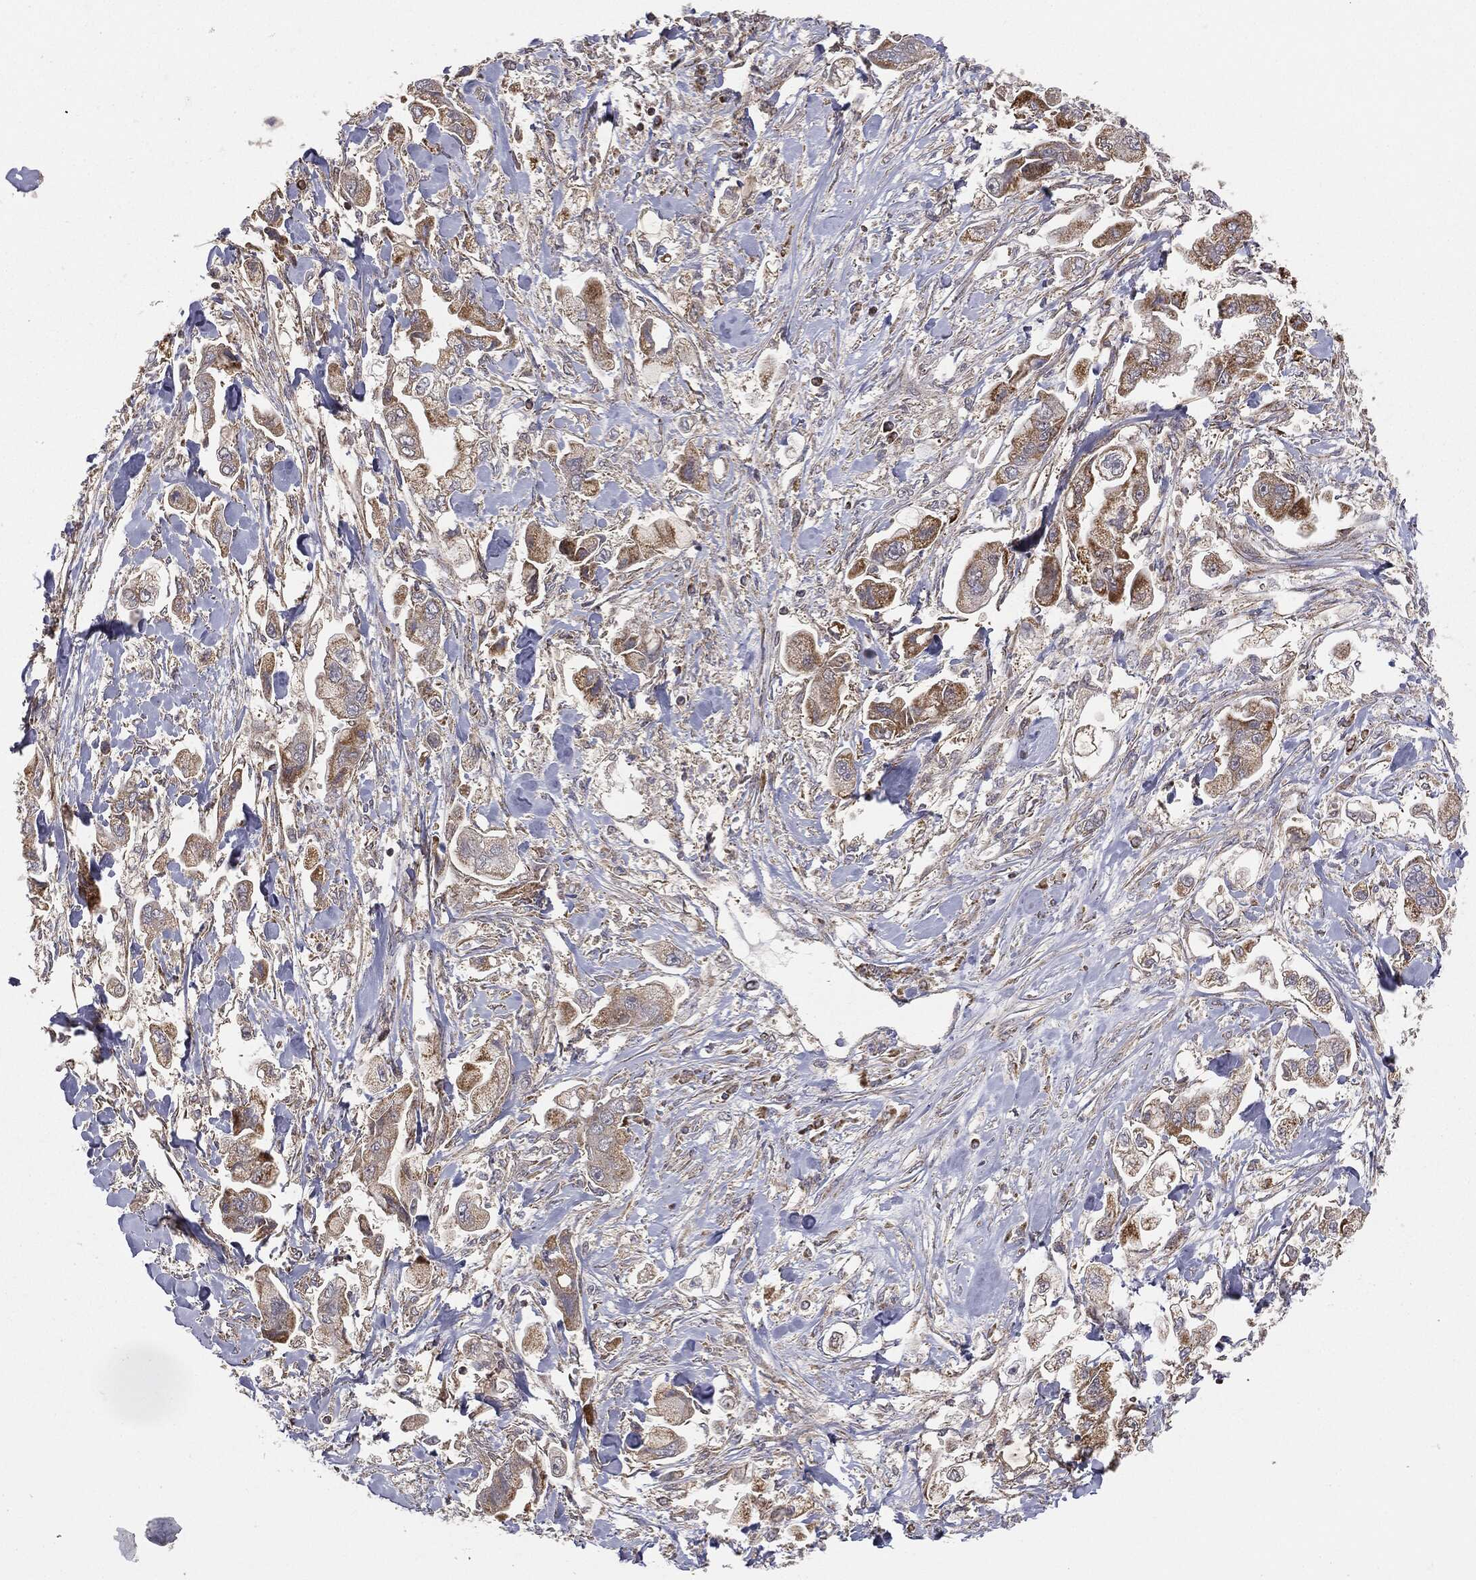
{"staining": {"intensity": "strong", "quantity": ">75%", "location": "cytoplasmic/membranous"}, "tissue": "stomach cancer", "cell_type": "Tumor cells", "image_type": "cancer", "snomed": [{"axis": "morphology", "description": "Adenocarcinoma, NOS"}, {"axis": "topography", "description": "Stomach"}], "caption": "IHC (DAB) staining of human stomach cancer demonstrates strong cytoplasmic/membranous protein expression in about >75% of tumor cells.", "gene": "MTOR", "patient": {"sex": "male", "age": 62}}